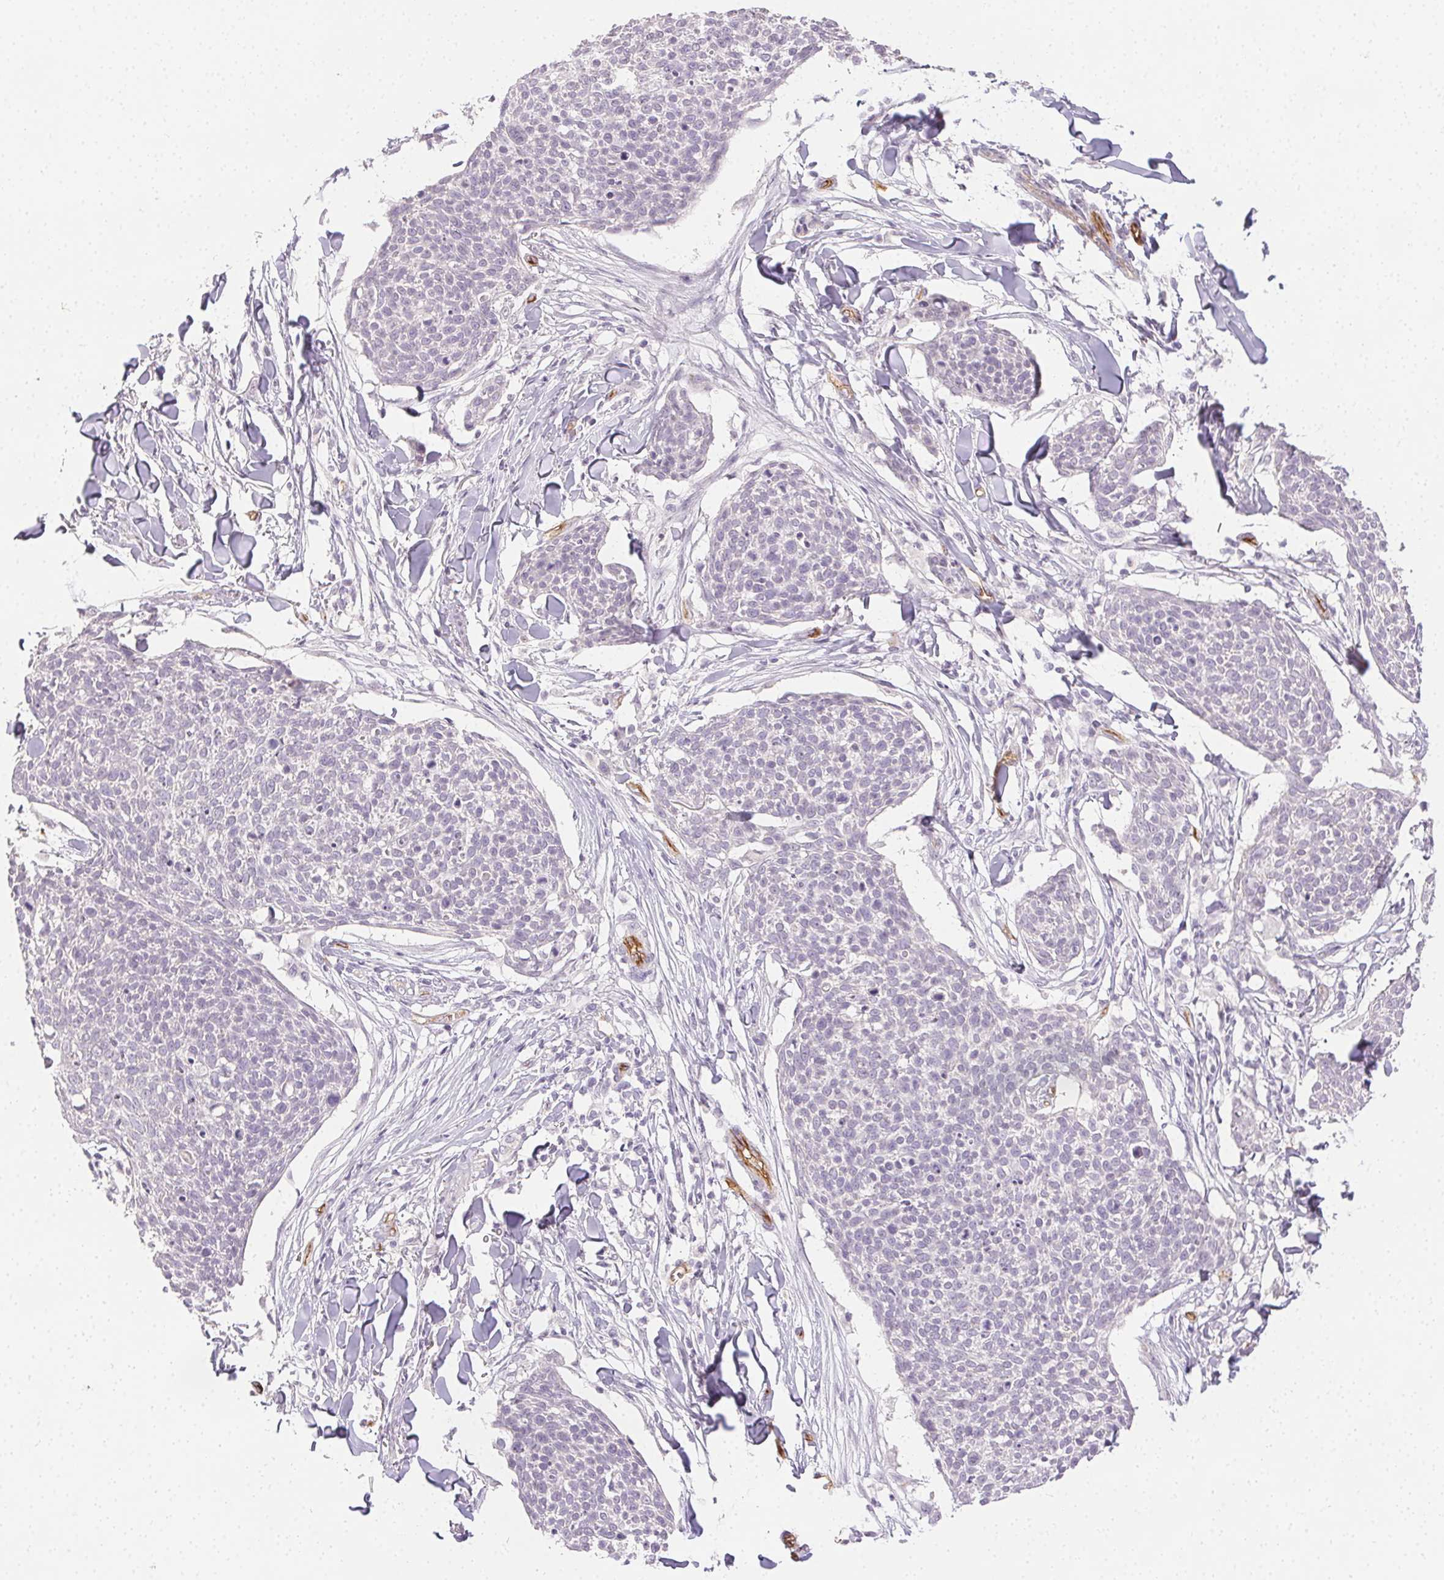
{"staining": {"intensity": "negative", "quantity": "none", "location": "none"}, "tissue": "skin cancer", "cell_type": "Tumor cells", "image_type": "cancer", "snomed": [{"axis": "morphology", "description": "Squamous cell carcinoma, NOS"}, {"axis": "topography", "description": "Skin"}, {"axis": "topography", "description": "Vulva"}], "caption": "Tumor cells show no significant expression in skin squamous cell carcinoma.", "gene": "PODXL", "patient": {"sex": "female", "age": 75}}